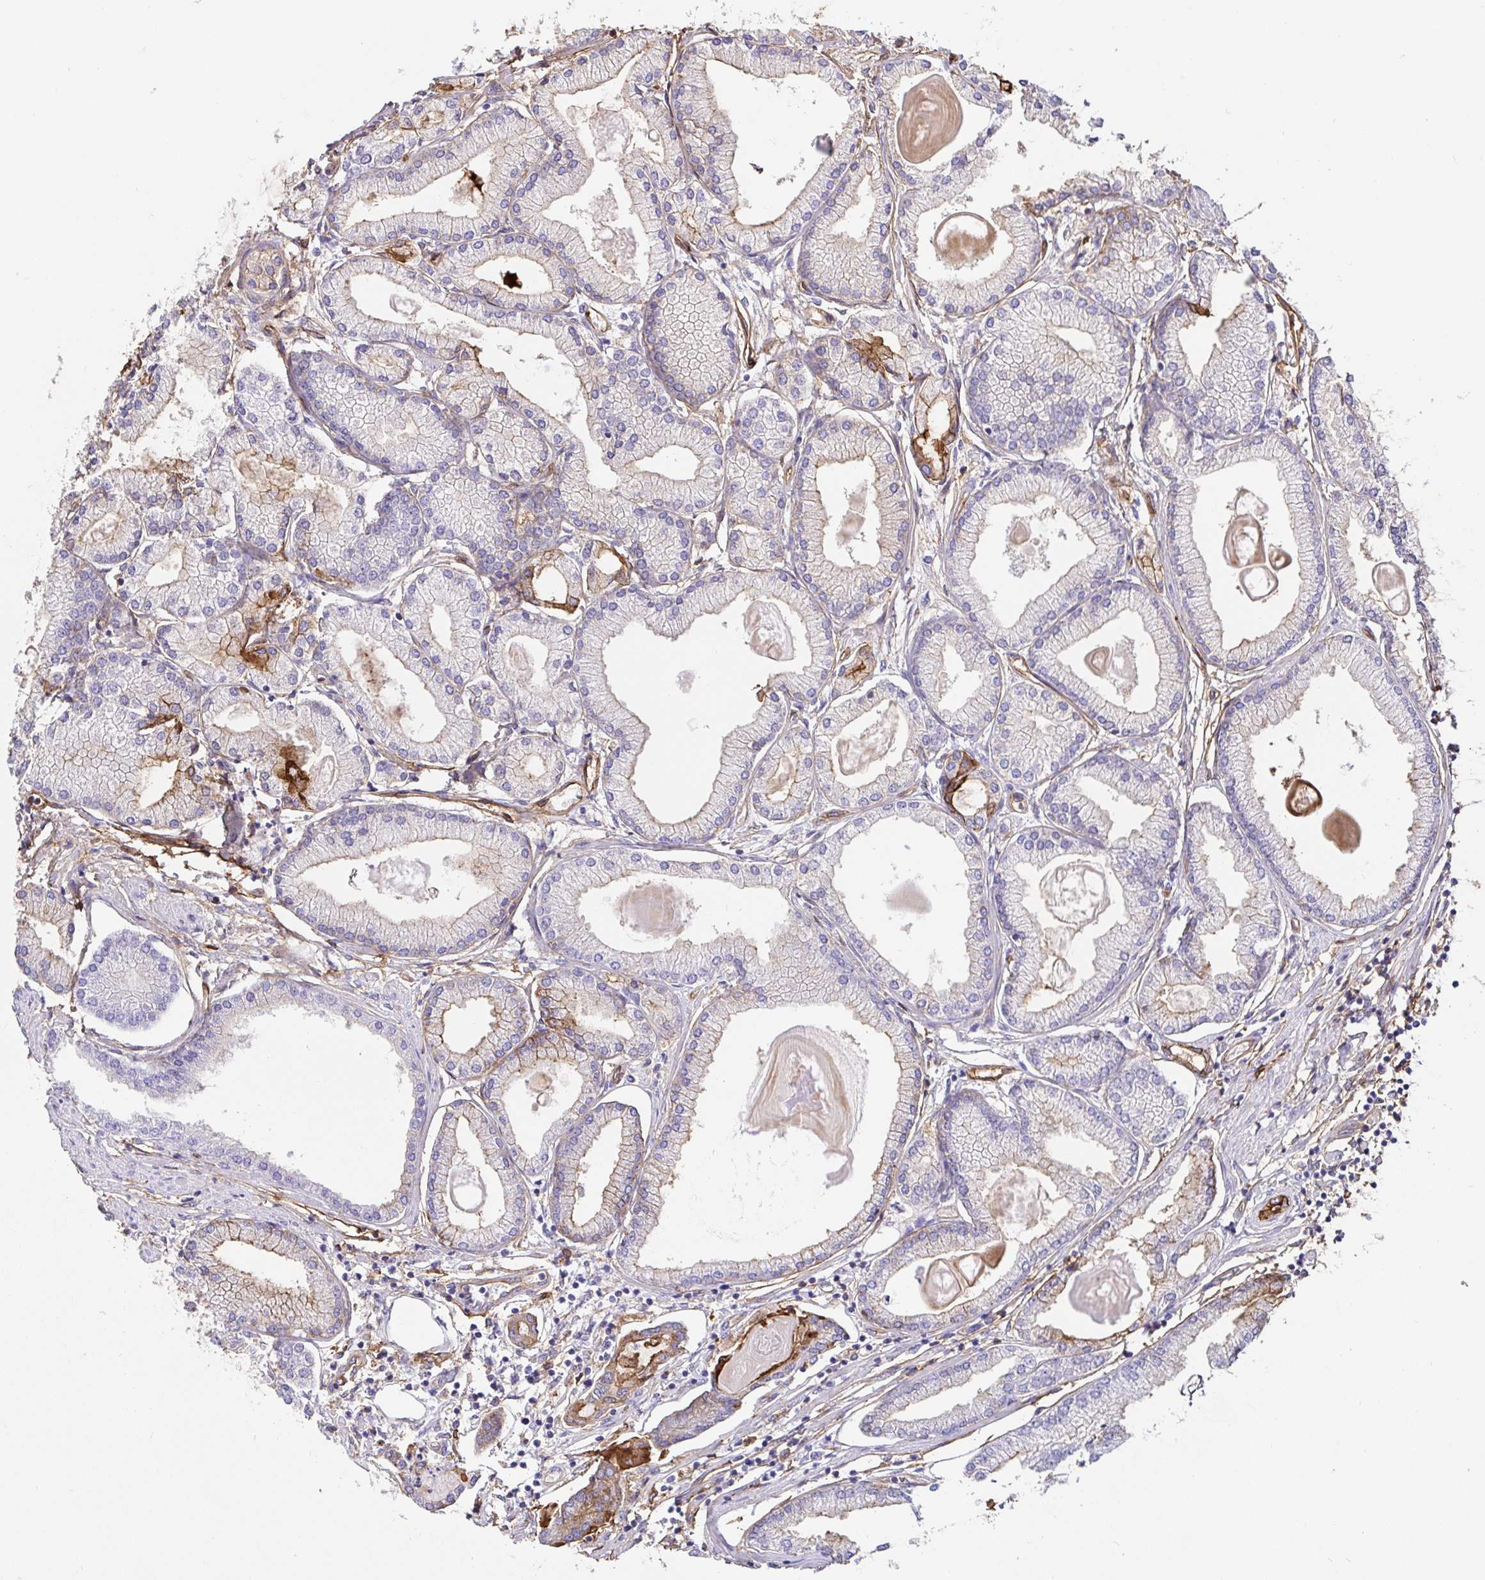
{"staining": {"intensity": "moderate", "quantity": "<25%", "location": "cytoplasmic/membranous"}, "tissue": "prostate cancer", "cell_type": "Tumor cells", "image_type": "cancer", "snomed": [{"axis": "morphology", "description": "Adenocarcinoma, High grade"}, {"axis": "topography", "description": "Prostate"}], "caption": "Human adenocarcinoma (high-grade) (prostate) stained for a protein (brown) displays moderate cytoplasmic/membranous positive expression in approximately <25% of tumor cells.", "gene": "ANXA2", "patient": {"sex": "male", "age": 68}}